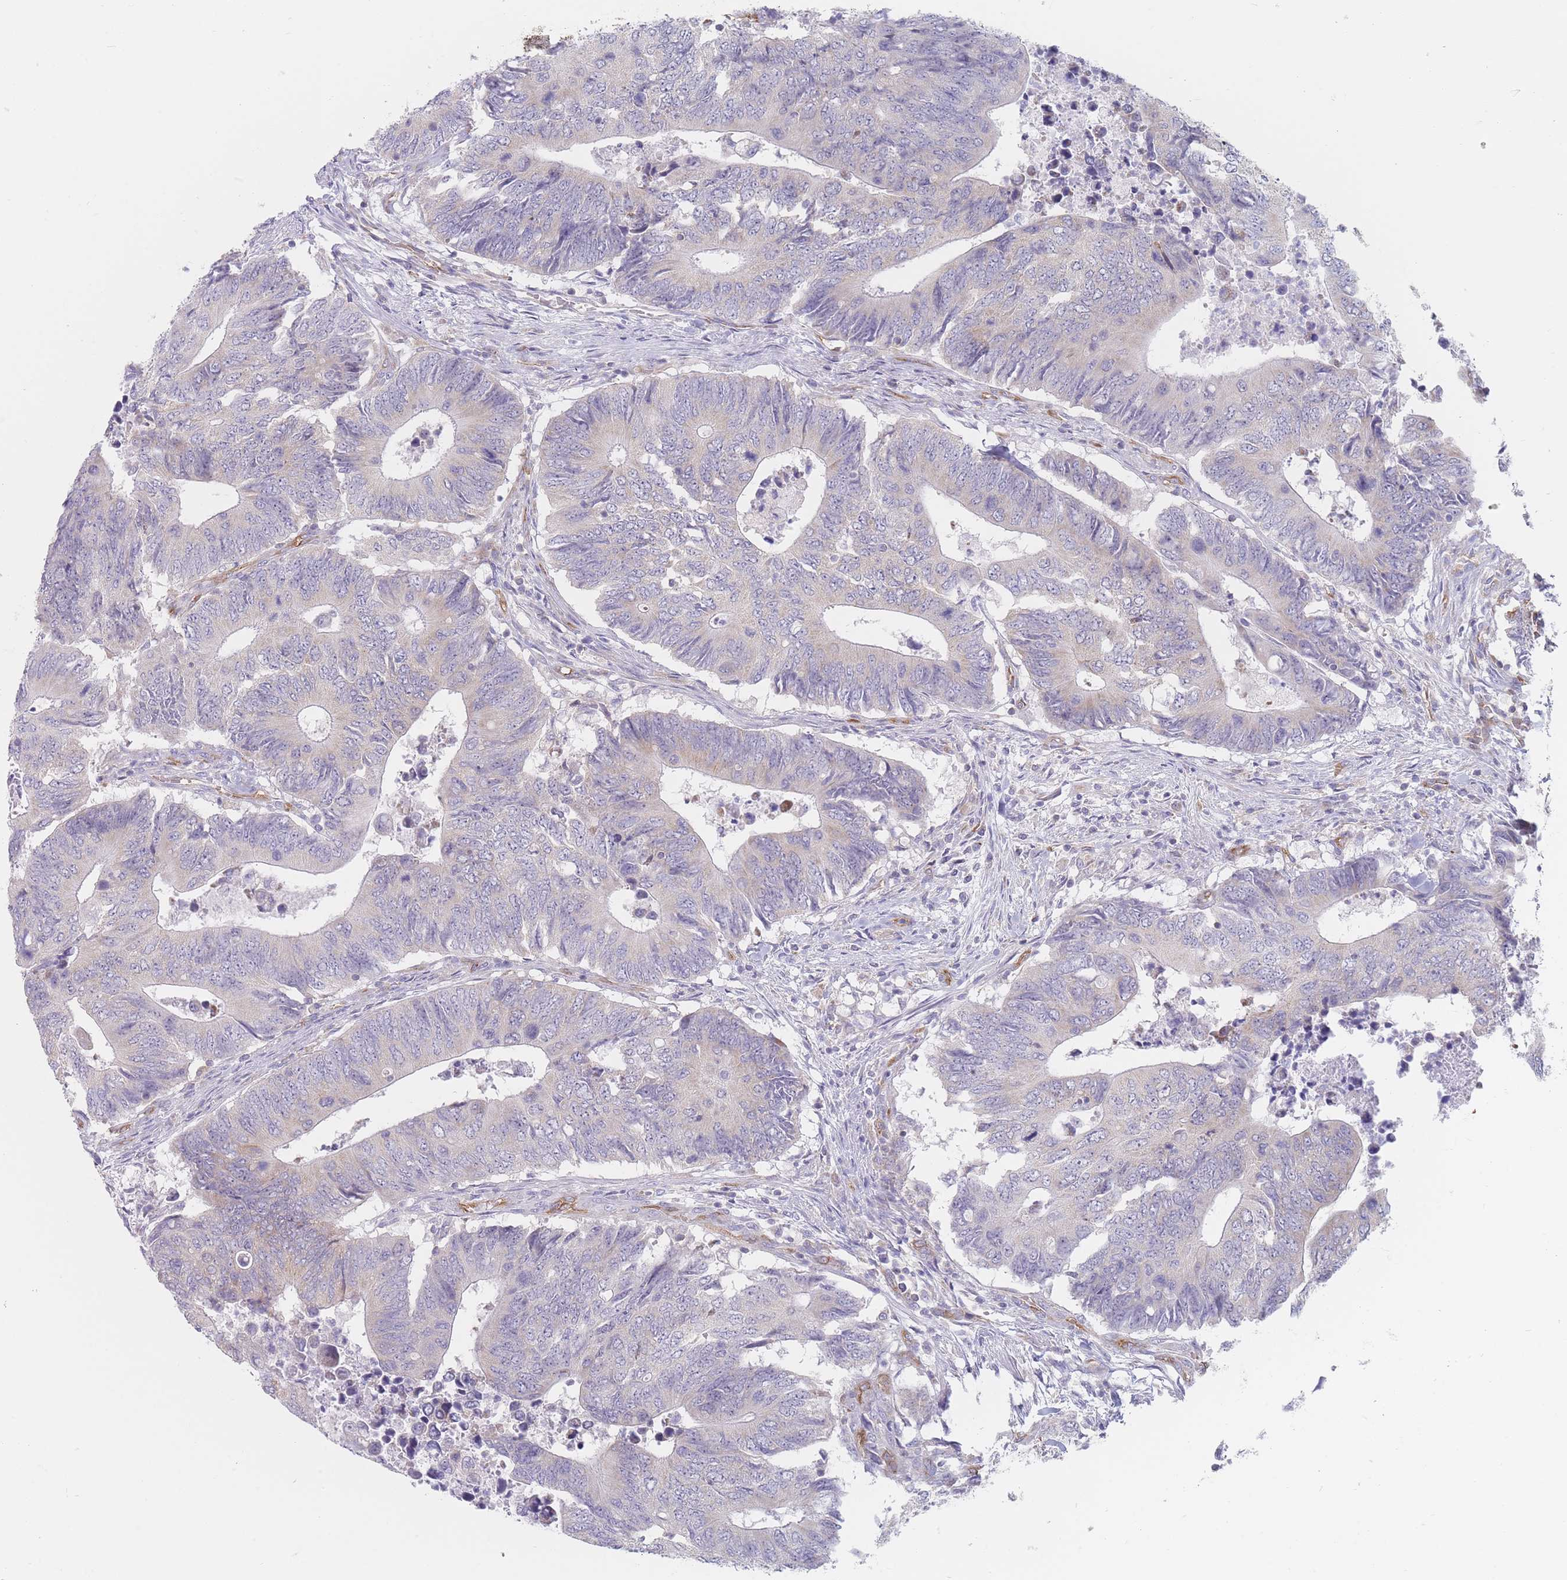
{"staining": {"intensity": "moderate", "quantity": "<25%", "location": "cytoplasmic/membranous"}, "tissue": "colorectal cancer", "cell_type": "Tumor cells", "image_type": "cancer", "snomed": [{"axis": "morphology", "description": "Adenocarcinoma, NOS"}, {"axis": "topography", "description": "Colon"}], "caption": "Human colorectal cancer (adenocarcinoma) stained with a protein marker shows moderate staining in tumor cells.", "gene": "MAP1S", "patient": {"sex": "male", "age": 87}}